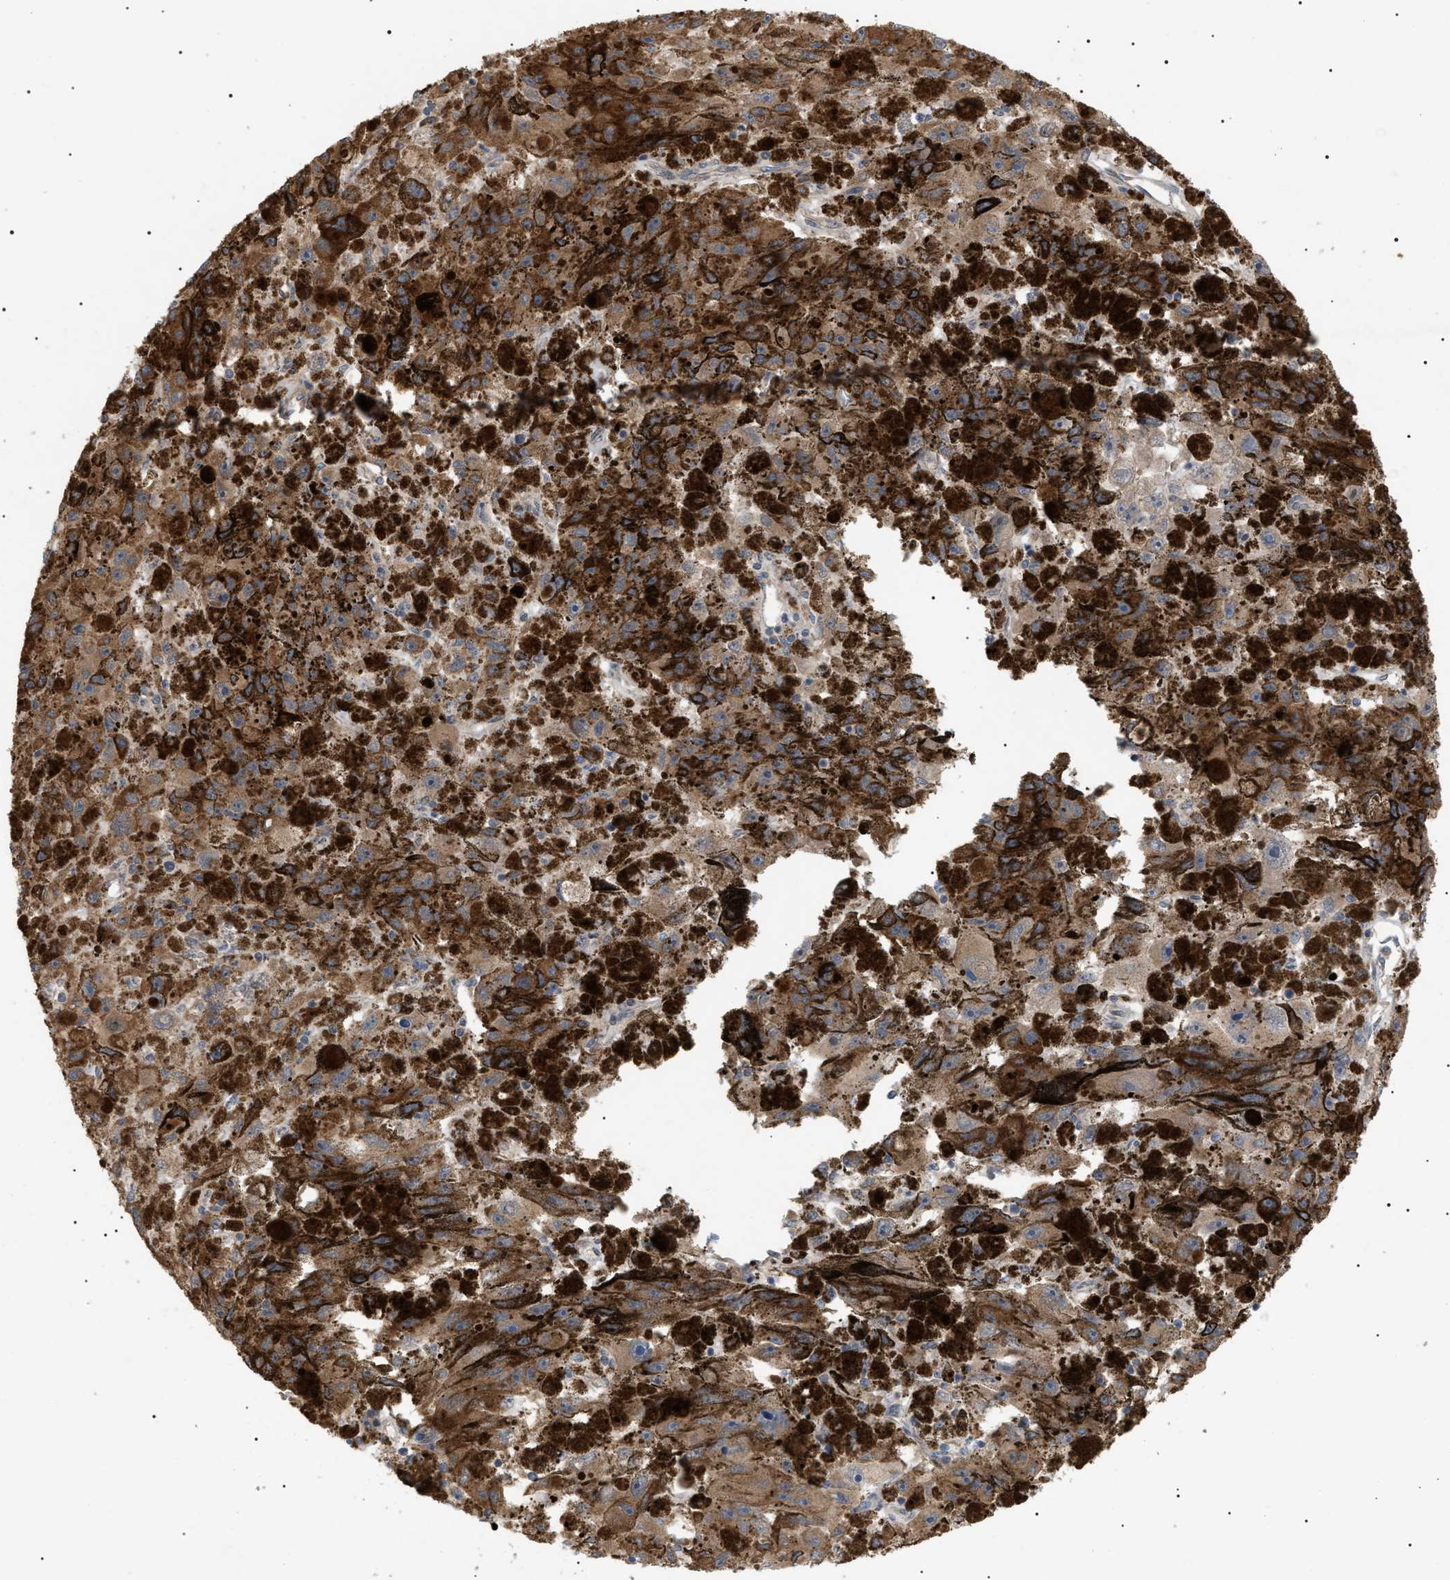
{"staining": {"intensity": "weak", "quantity": ">75%", "location": "cytoplasmic/membranous"}, "tissue": "melanoma", "cell_type": "Tumor cells", "image_type": "cancer", "snomed": [{"axis": "morphology", "description": "Malignant melanoma, NOS"}, {"axis": "topography", "description": "Skin"}], "caption": "Immunohistochemical staining of human malignant melanoma demonstrates low levels of weak cytoplasmic/membranous staining in about >75% of tumor cells.", "gene": "IRS2", "patient": {"sex": "female", "age": 104}}